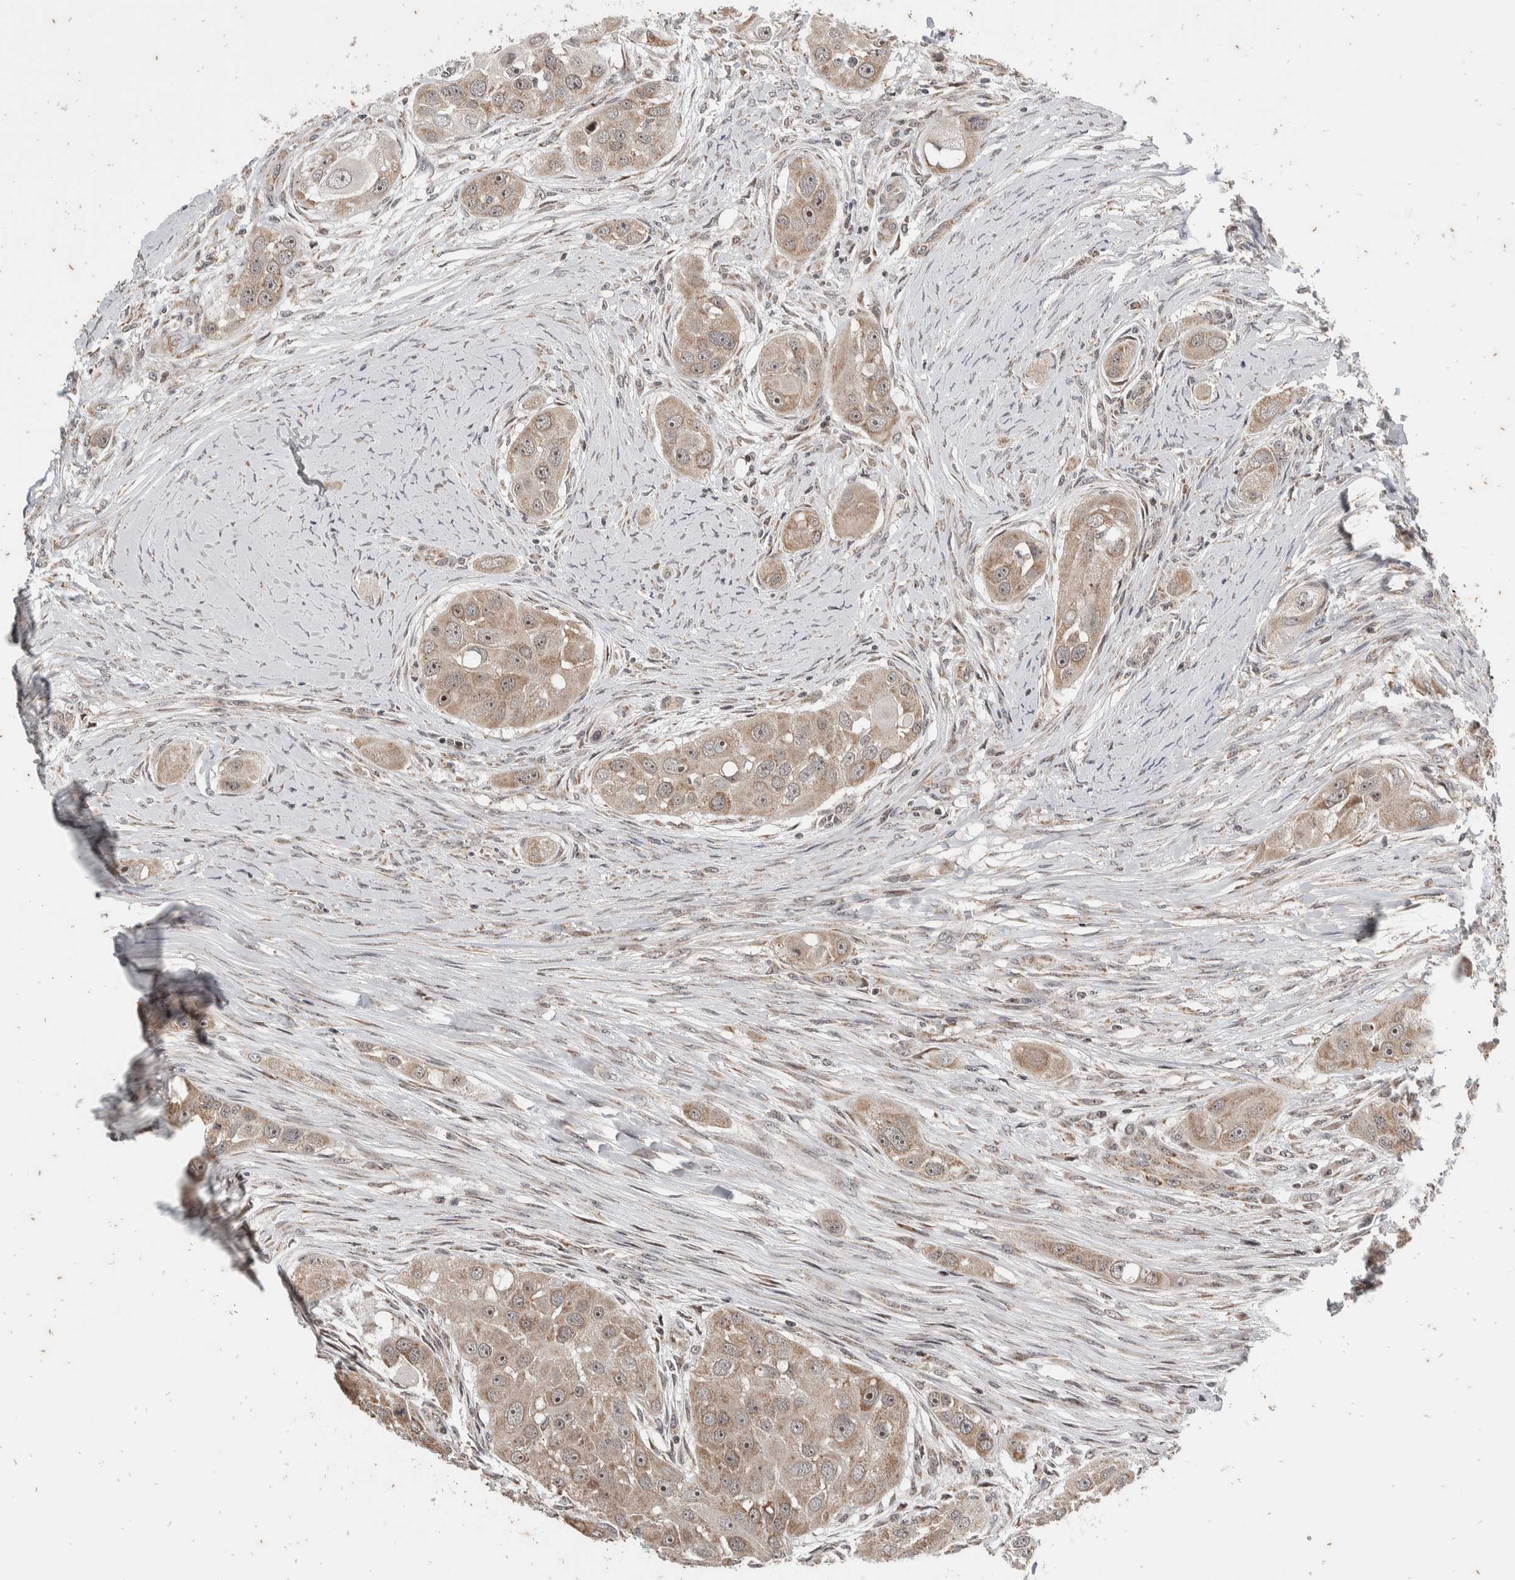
{"staining": {"intensity": "weak", "quantity": "25%-75%", "location": "cytoplasmic/membranous,nuclear"}, "tissue": "head and neck cancer", "cell_type": "Tumor cells", "image_type": "cancer", "snomed": [{"axis": "morphology", "description": "Normal tissue, NOS"}, {"axis": "morphology", "description": "Squamous cell carcinoma, NOS"}, {"axis": "topography", "description": "Skeletal muscle"}, {"axis": "topography", "description": "Head-Neck"}], "caption": "Brown immunohistochemical staining in head and neck cancer shows weak cytoplasmic/membranous and nuclear positivity in approximately 25%-75% of tumor cells. (DAB IHC with brightfield microscopy, high magnification).", "gene": "ATXN7L1", "patient": {"sex": "male", "age": 51}}